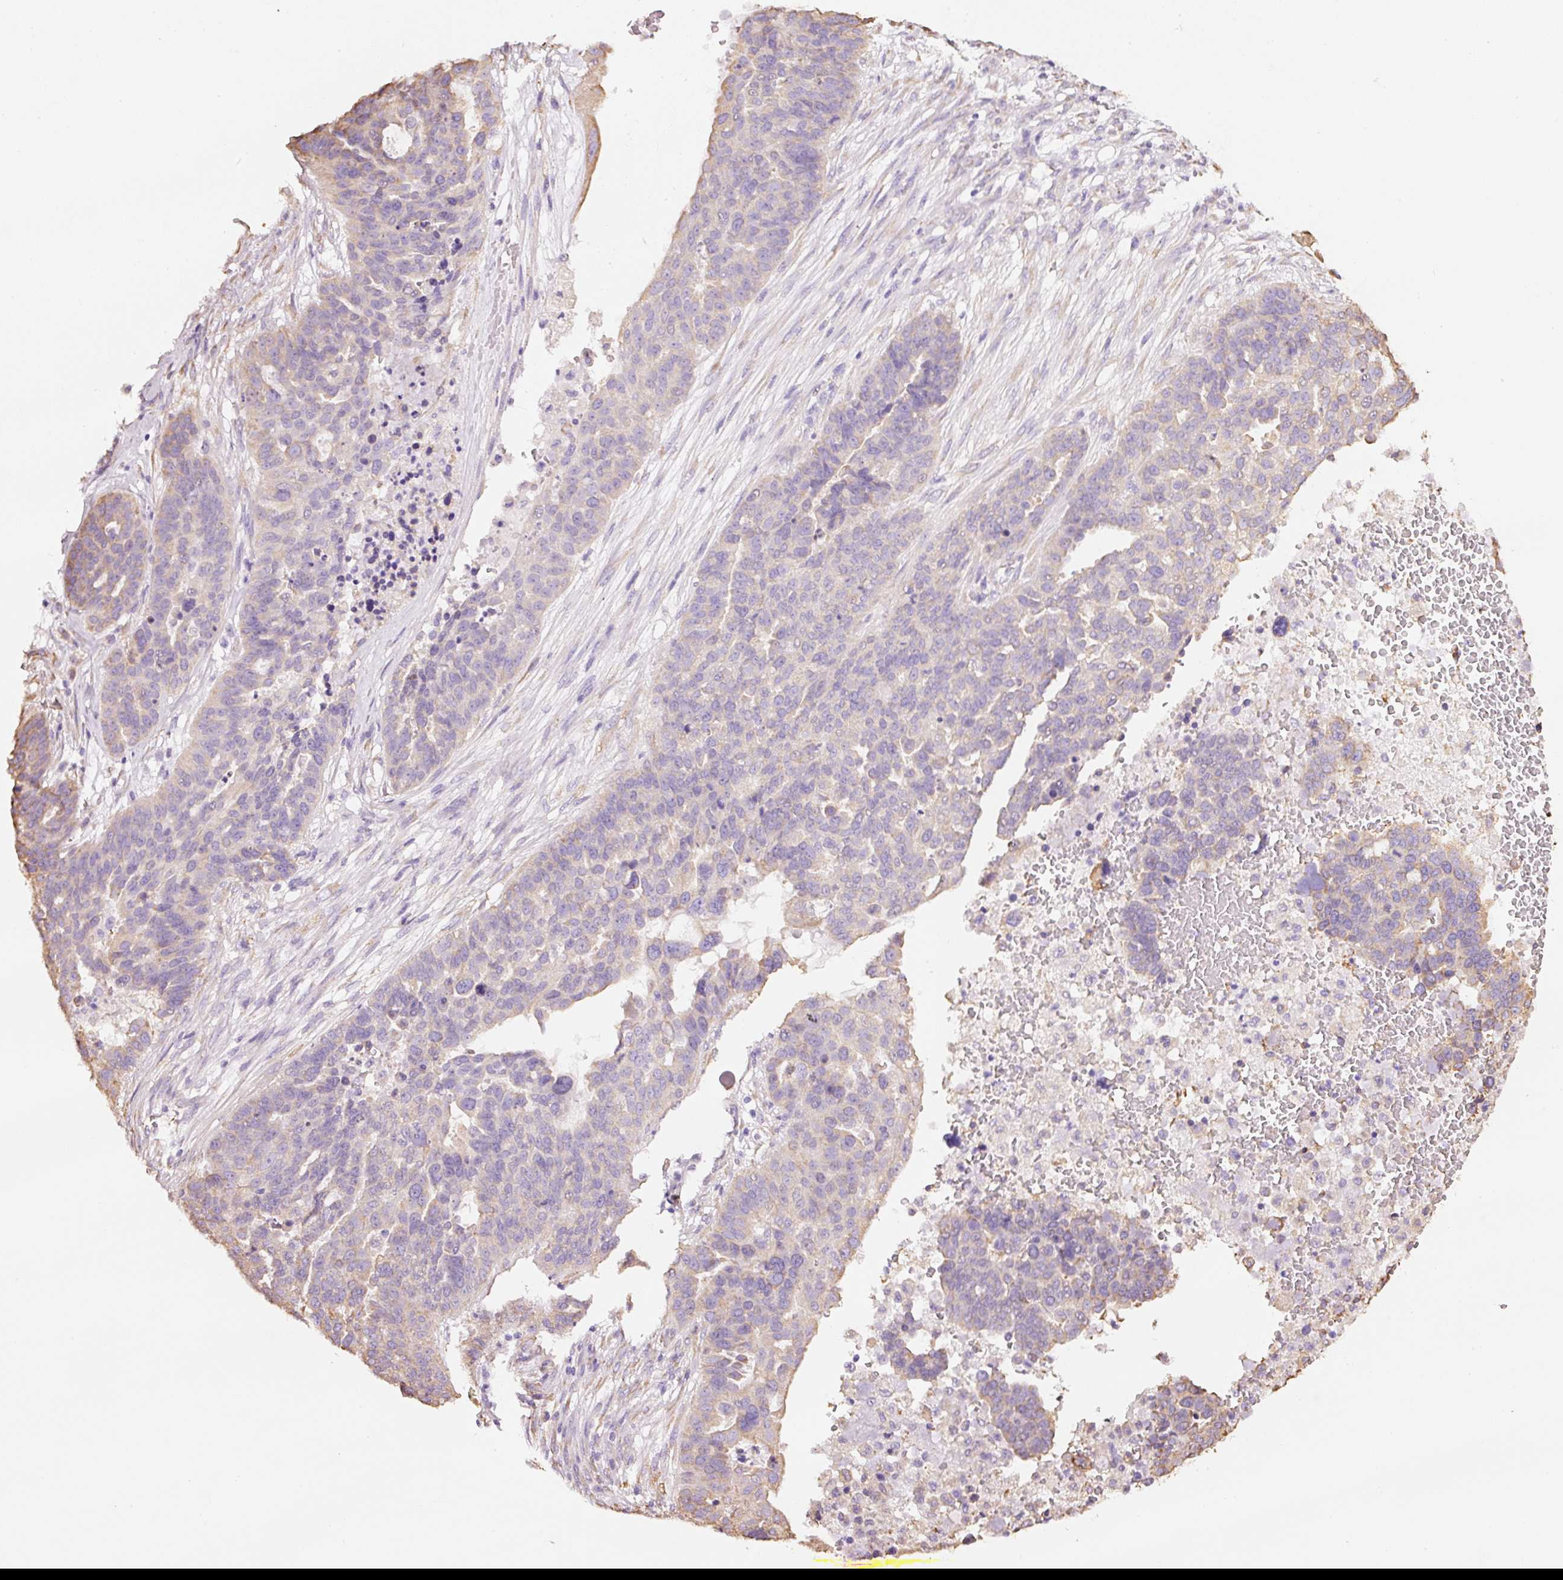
{"staining": {"intensity": "weak", "quantity": "<25%", "location": "cytoplasmic/membranous"}, "tissue": "ovarian cancer", "cell_type": "Tumor cells", "image_type": "cancer", "snomed": [{"axis": "morphology", "description": "Cystadenocarcinoma, serous, NOS"}, {"axis": "topography", "description": "Ovary"}], "caption": "The micrograph demonstrates no significant expression in tumor cells of serous cystadenocarcinoma (ovarian).", "gene": "GCG", "patient": {"sex": "female", "age": 59}}